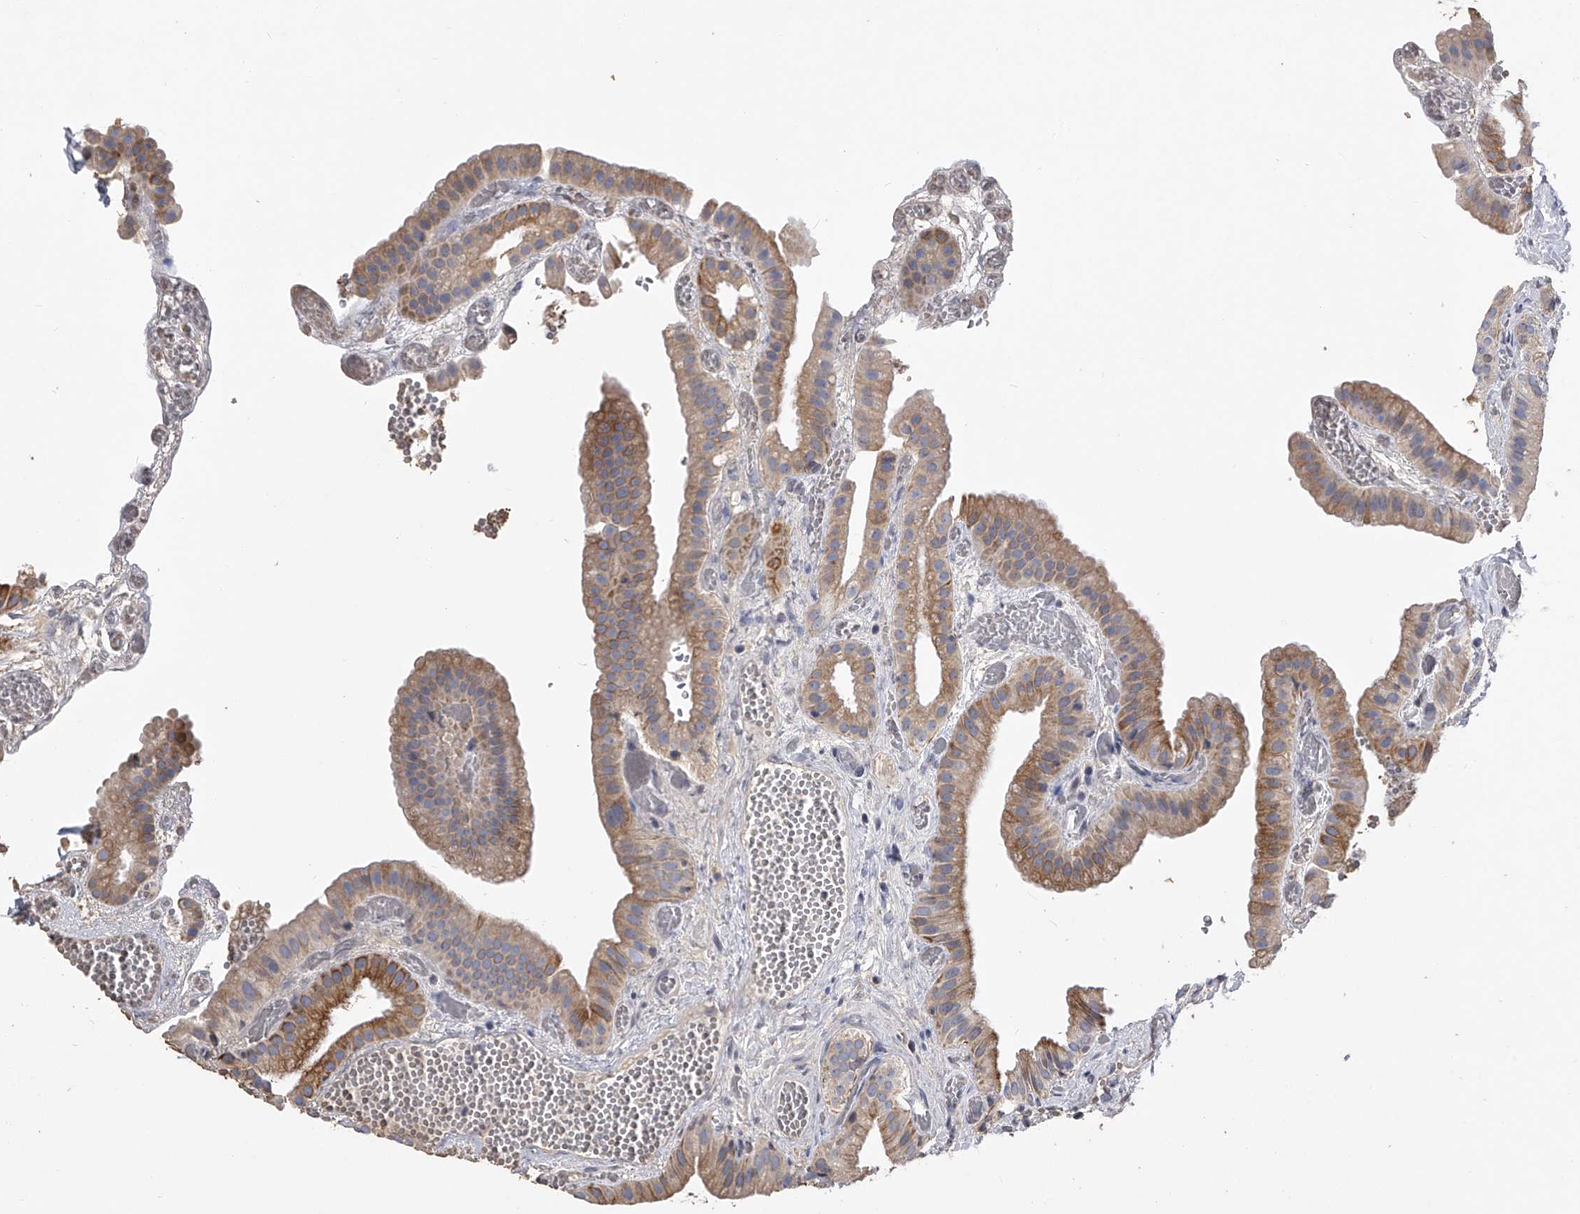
{"staining": {"intensity": "moderate", "quantity": "25%-75%", "location": "cytoplasmic/membranous"}, "tissue": "gallbladder", "cell_type": "Glandular cells", "image_type": "normal", "snomed": [{"axis": "morphology", "description": "Normal tissue, NOS"}, {"axis": "topography", "description": "Gallbladder"}], "caption": "Immunohistochemistry (IHC) (DAB (3,3'-diaminobenzidine)) staining of unremarkable gallbladder demonstrates moderate cytoplasmic/membranous protein staining in approximately 25%-75% of glandular cells. (Stains: DAB in brown, nuclei in blue, Microscopy: brightfield microscopy at high magnification).", "gene": "MDN1", "patient": {"sex": "female", "age": 64}}